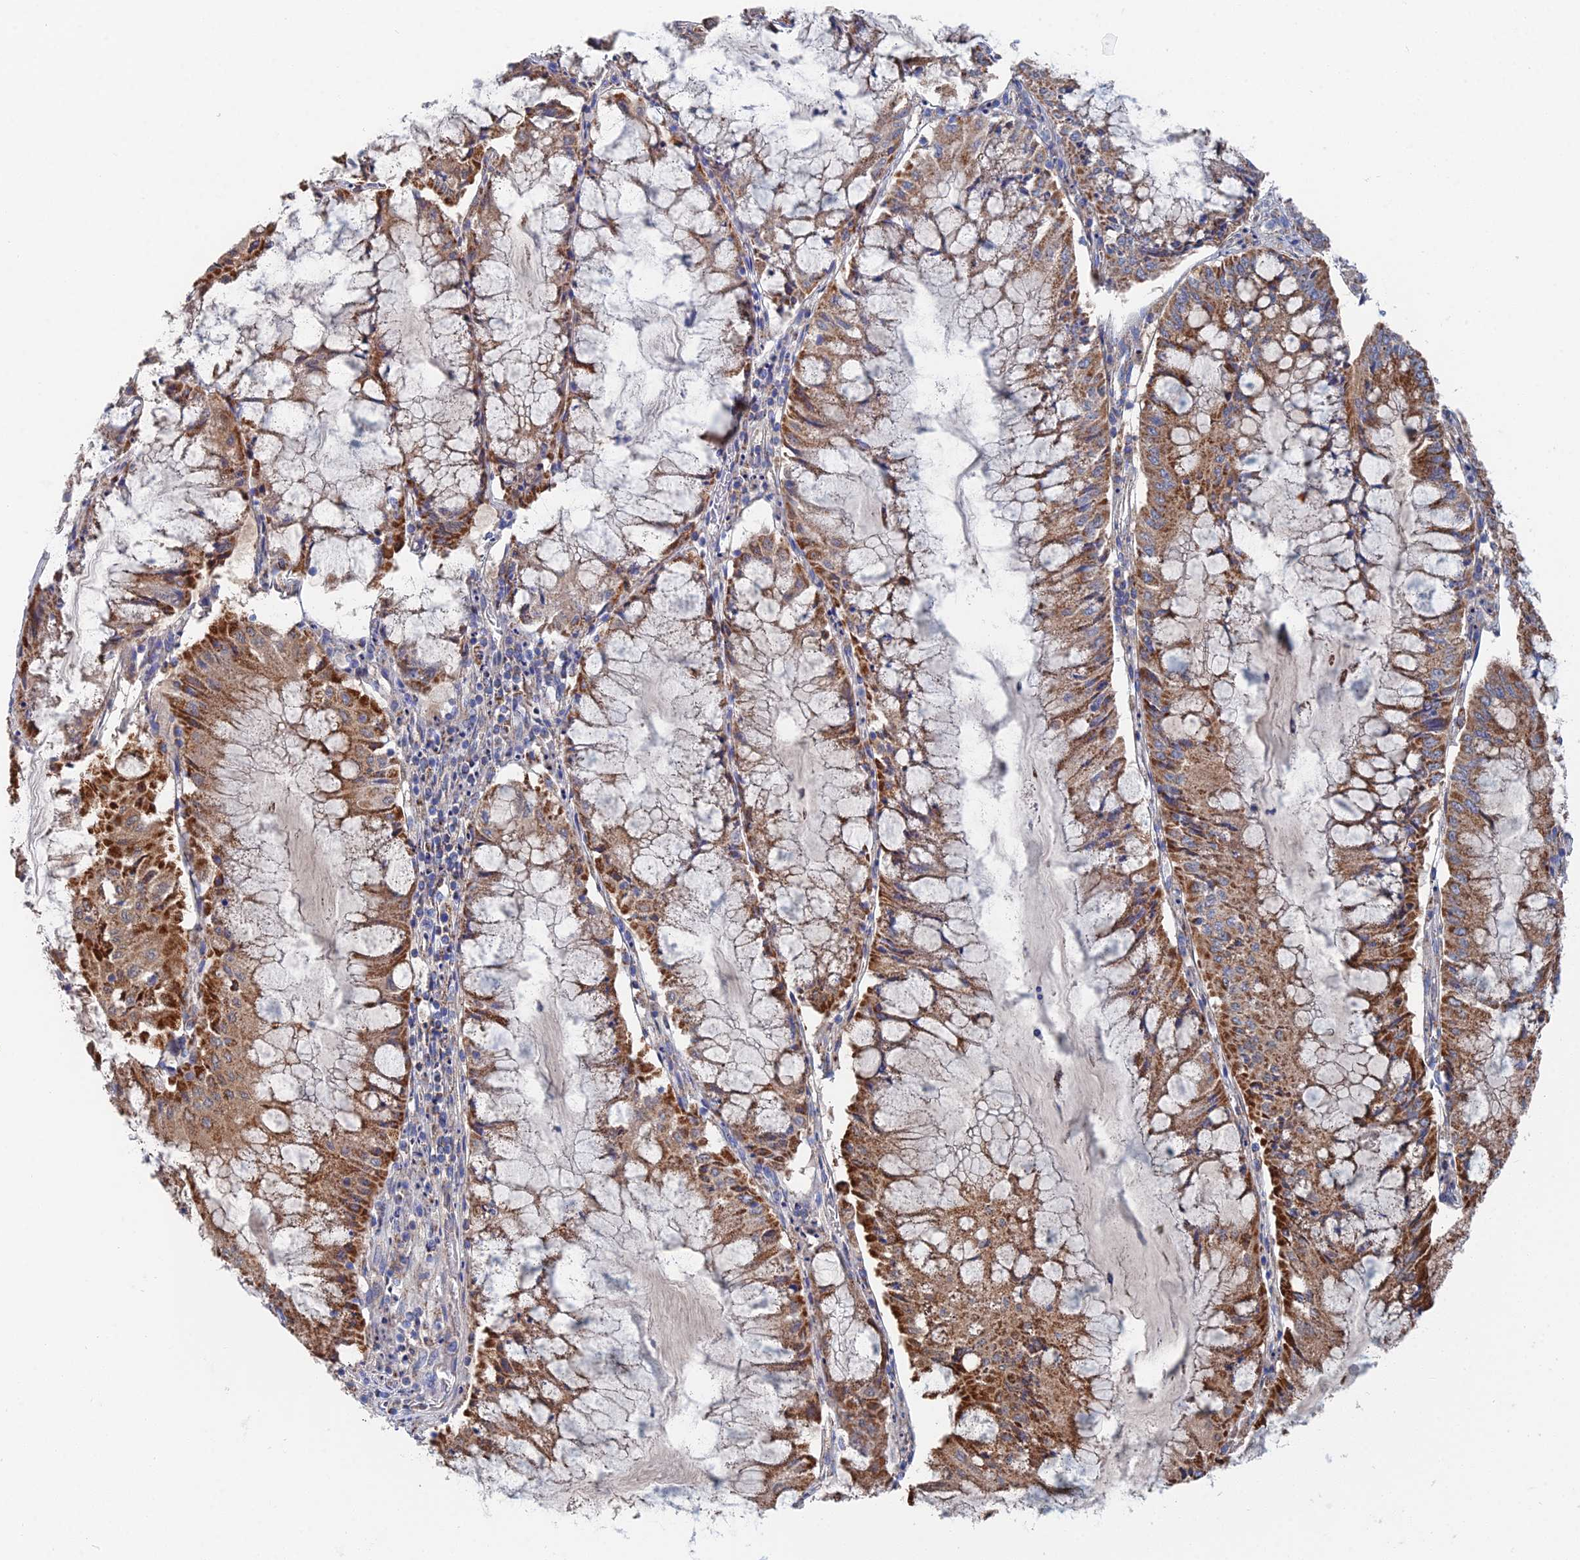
{"staining": {"intensity": "strong", "quantity": ">75%", "location": "cytoplasmic/membranous"}, "tissue": "pancreatic cancer", "cell_type": "Tumor cells", "image_type": "cancer", "snomed": [{"axis": "morphology", "description": "Adenocarcinoma, NOS"}, {"axis": "topography", "description": "Pancreas"}], "caption": "DAB immunohistochemical staining of human pancreatic cancer (adenocarcinoma) reveals strong cytoplasmic/membranous protein expression in about >75% of tumor cells. Using DAB (brown) and hematoxylin (blue) stains, captured at high magnification using brightfield microscopy.", "gene": "IFT80", "patient": {"sex": "female", "age": 50}}